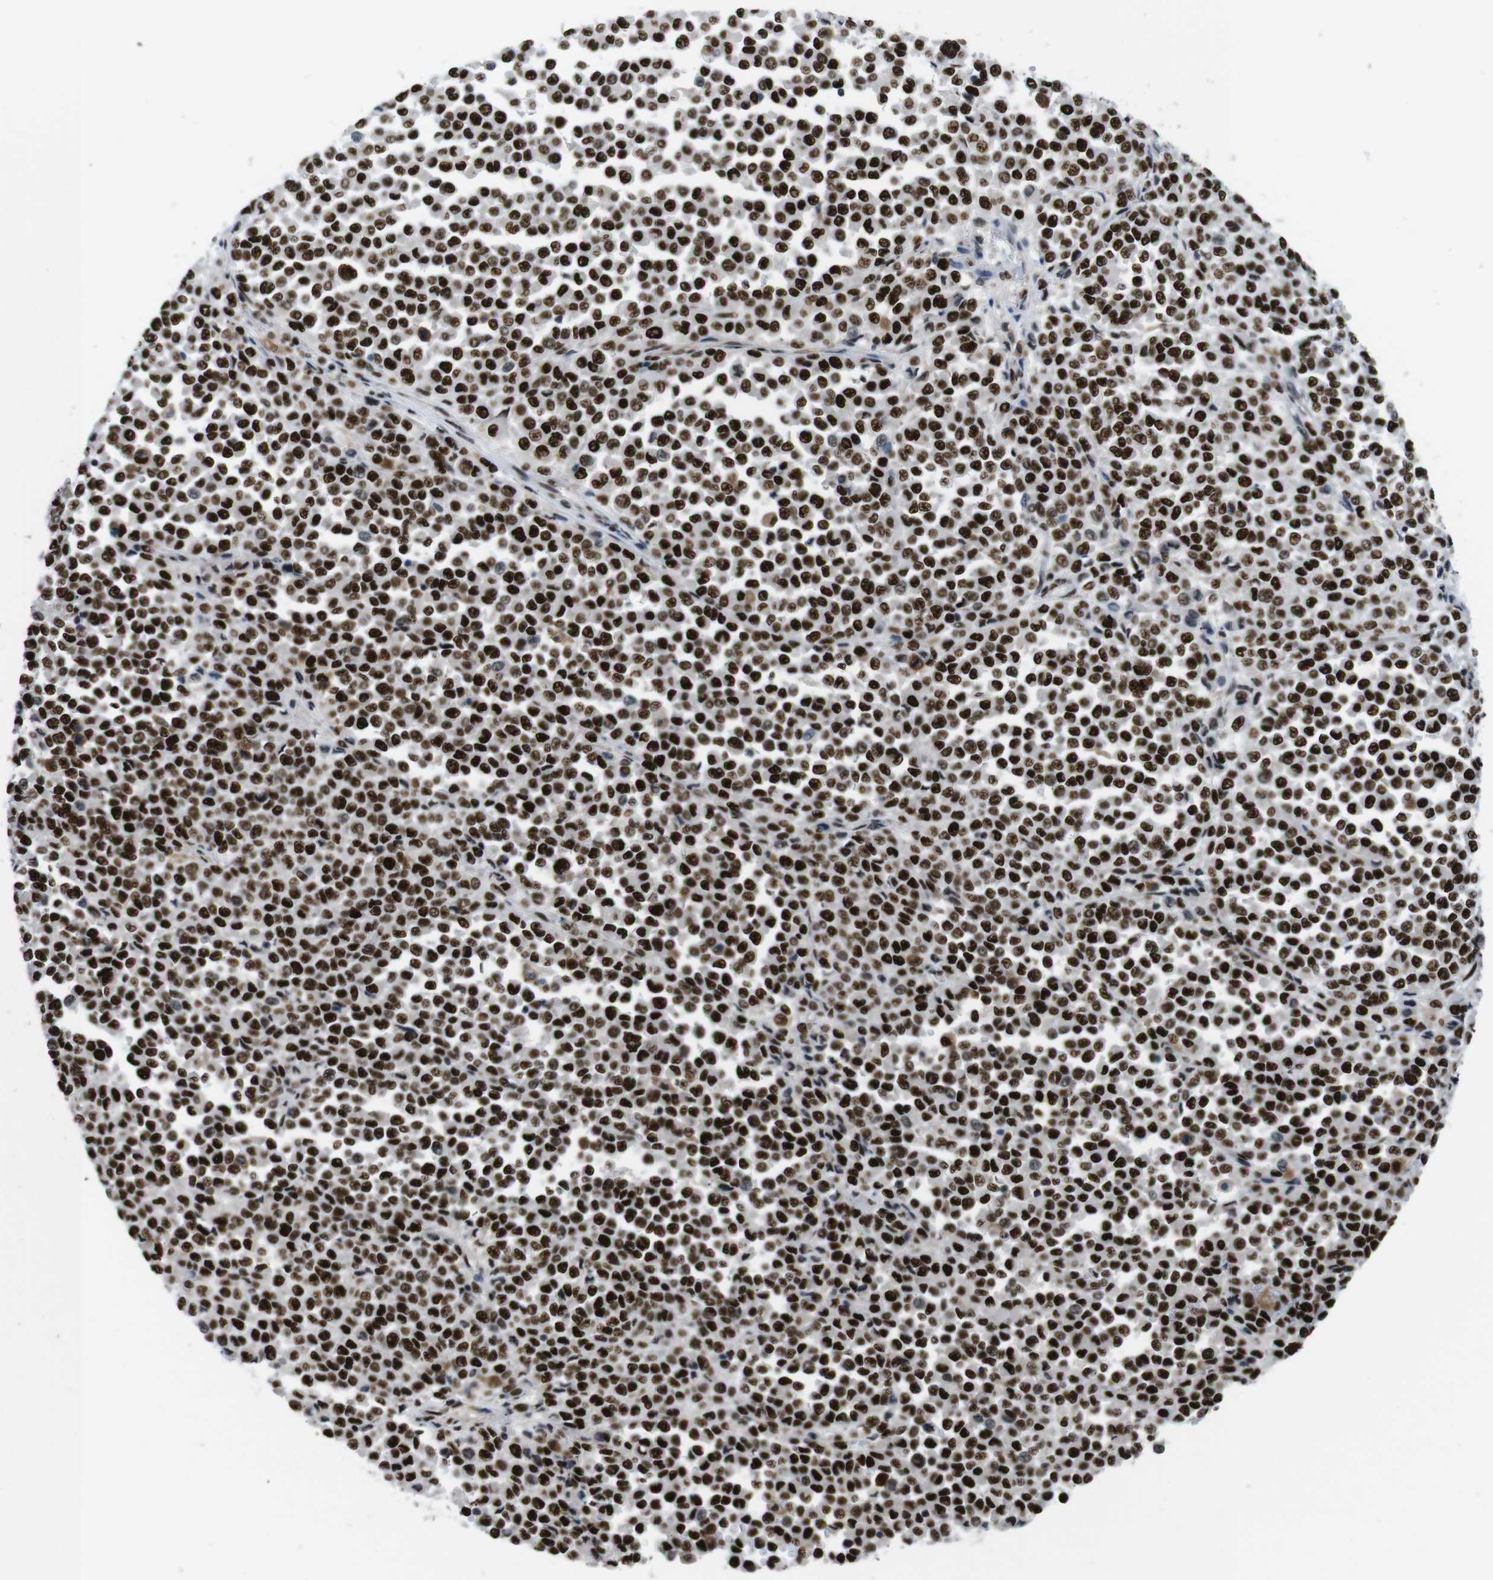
{"staining": {"intensity": "strong", "quantity": ">75%", "location": "nuclear"}, "tissue": "melanoma", "cell_type": "Tumor cells", "image_type": "cancer", "snomed": [{"axis": "morphology", "description": "Malignant melanoma, Metastatic site"}, {"axis": "topography", "description": "Pancreas"}], "caption": "A micrograph of melanoma stained for a protein exhibits strong nuclear brown staining in tumor cells. The staining was performed using DAB, with brown indicating positive protein expression. Nuclei are stained blue with hematoxylin.", "gene": "PSME3", "patient": {"sex": "female", "age": 30}}